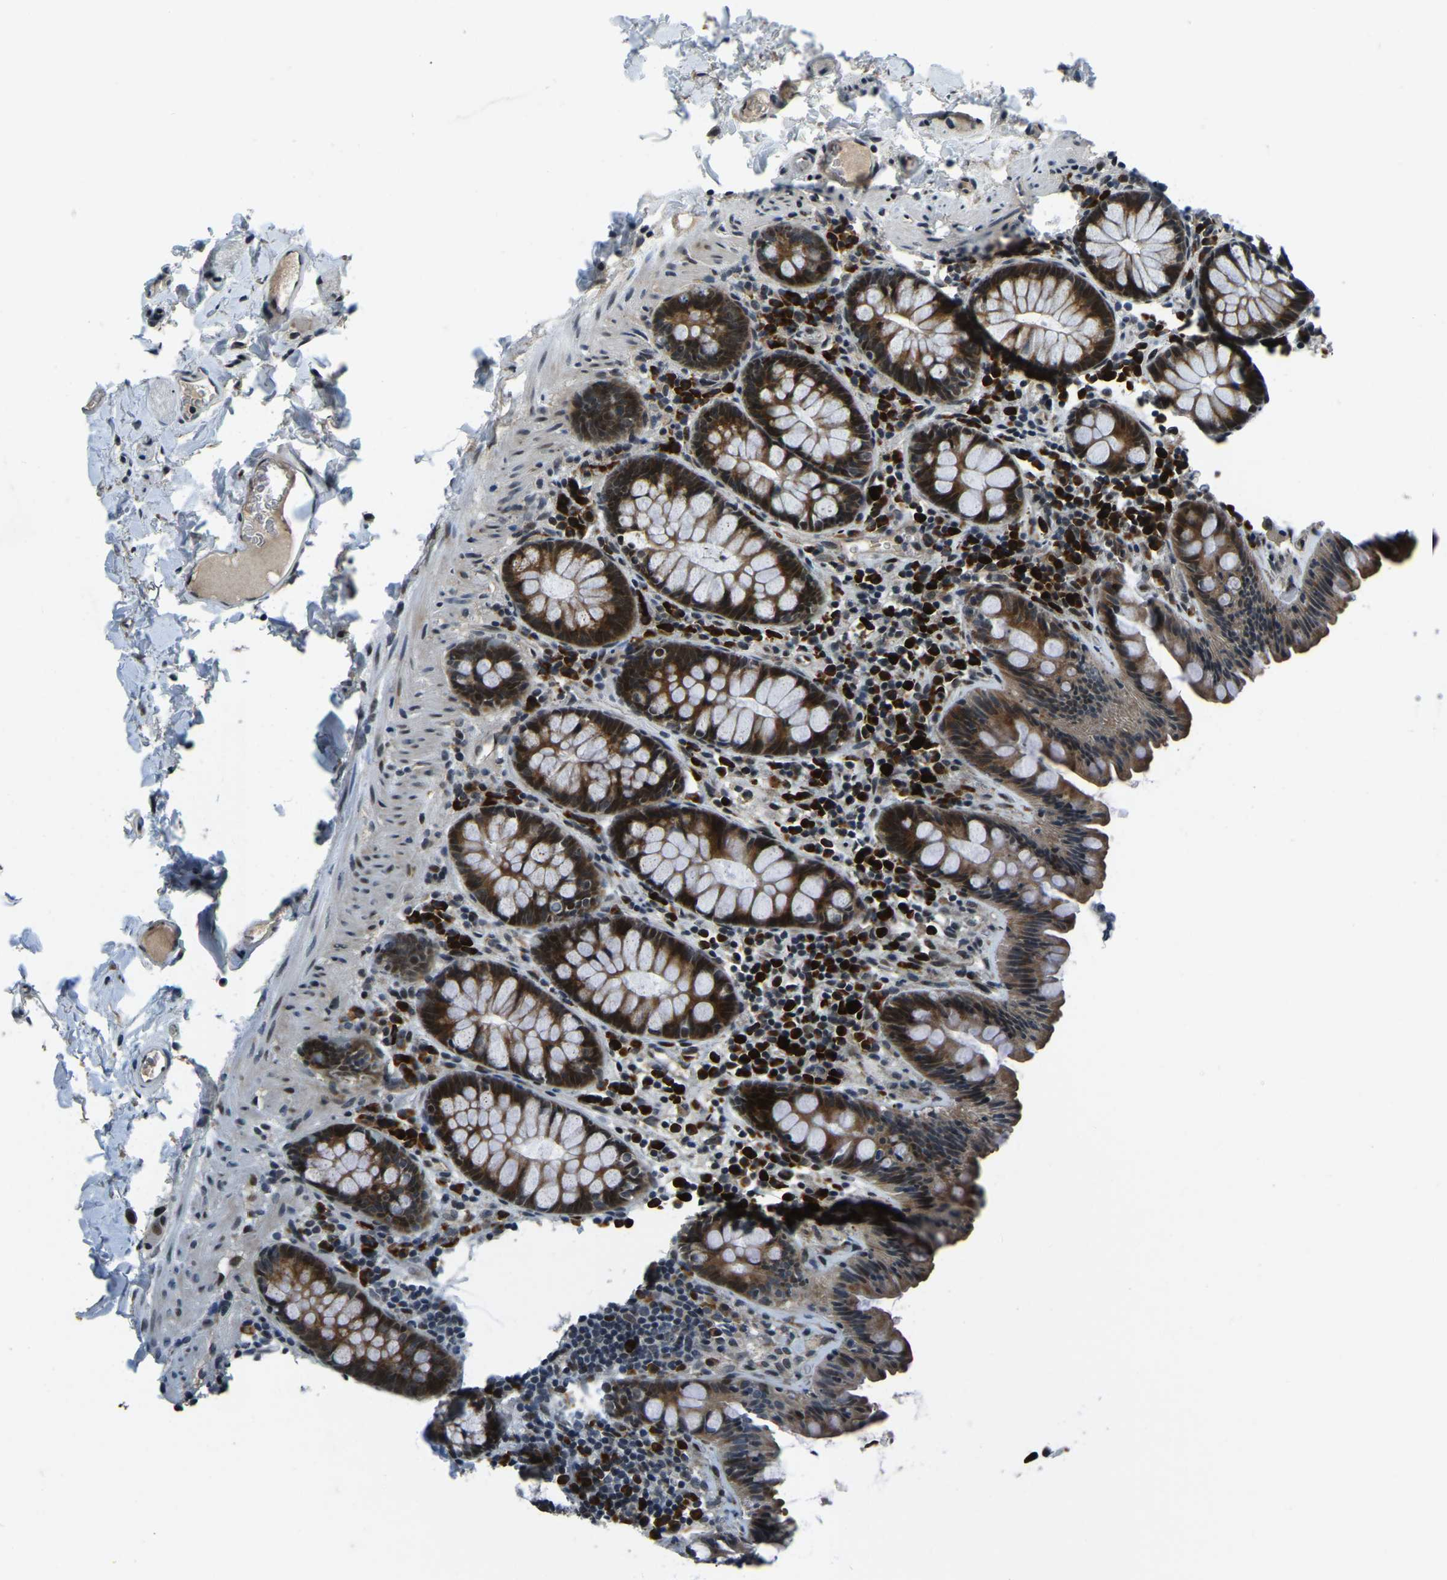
{"staining": {"intensity": "weak", "quantity": ">75%", "location": "cytoplasmic/membranous"}, "tissue": "colon", "cell_type": "Endothelial cells", "image_type": "normal", "snomed": [{"axis": "morphology", "description": "Normal tissue, NOS"}, {"axis": "topography", "description": "Colon"}], "caption": "Colon stained with DAB (3,3'-diaminobenzidine) immunohistochemistry (IHC) exhibits low levels of weak cytoplasmic/membranous expression in about >75% of endothelial cells. The staining is performed using DAB (3,3'-diaminobenzidine) brown chromogen to label protein expression. The nuclei are counter-stained blue using hematoxylin.", "gene": "ING2", "patient": {"sex": "female", "age": 80}}